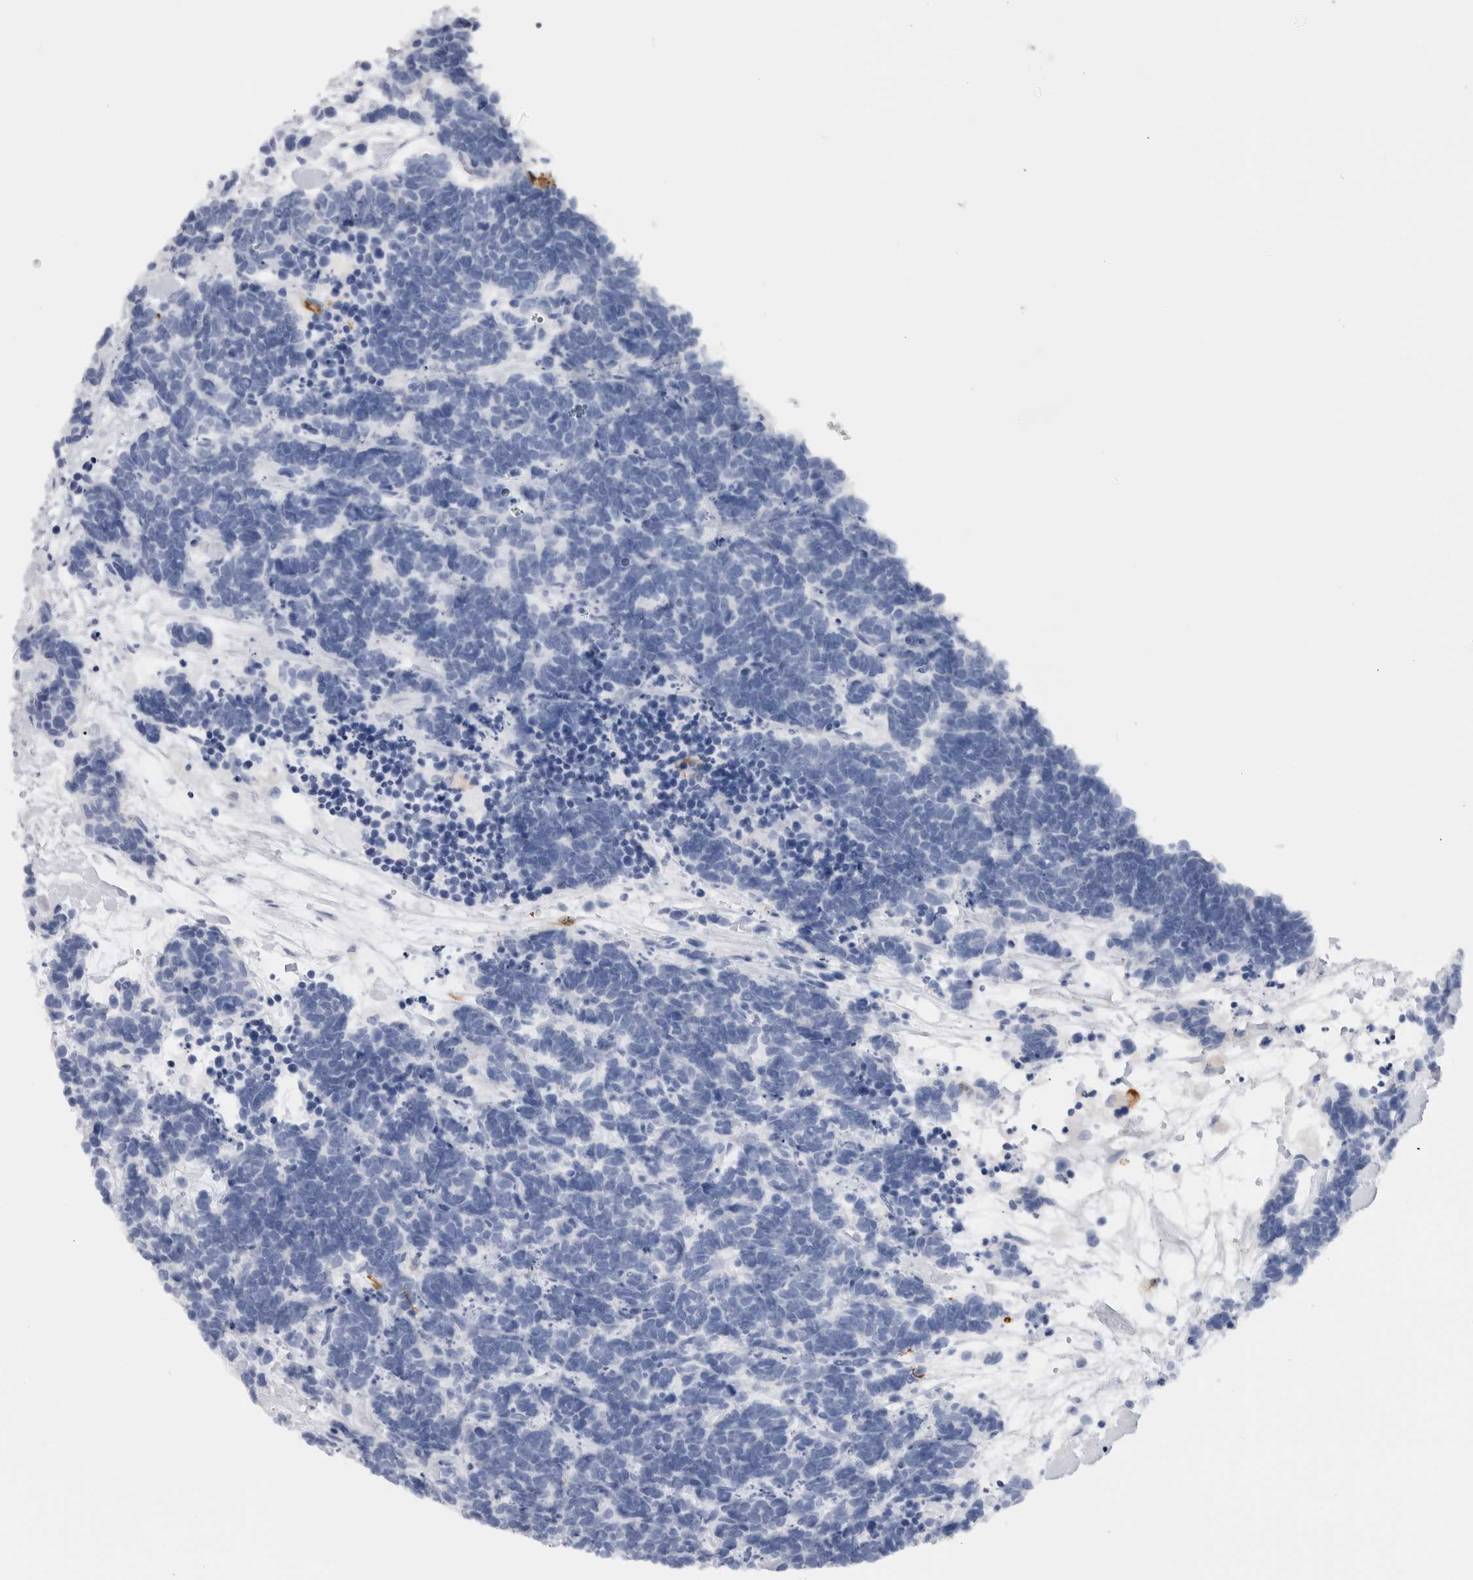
{"staining": {"intensity": "negative", "quantity": "none", "location": "none"}, "tissue": "carcinoid", "cell_type": "Tumor cells", "image_type": "cancer", "snomed": [{"axis": "morphology", "description": "Carcinoma, NOS"}, {"axis": "morphology", "description": "Carcinoid, malignant, NOS"}, {"axis": "topography", "description": "Urinary bladder"}], "caption": "Immunohistochemistry (IHC) of human malignant carcinoid exhibits no expression in tumor cells.", "gene": "S100A8", "patient": {"sex": "male", "age": 57}}